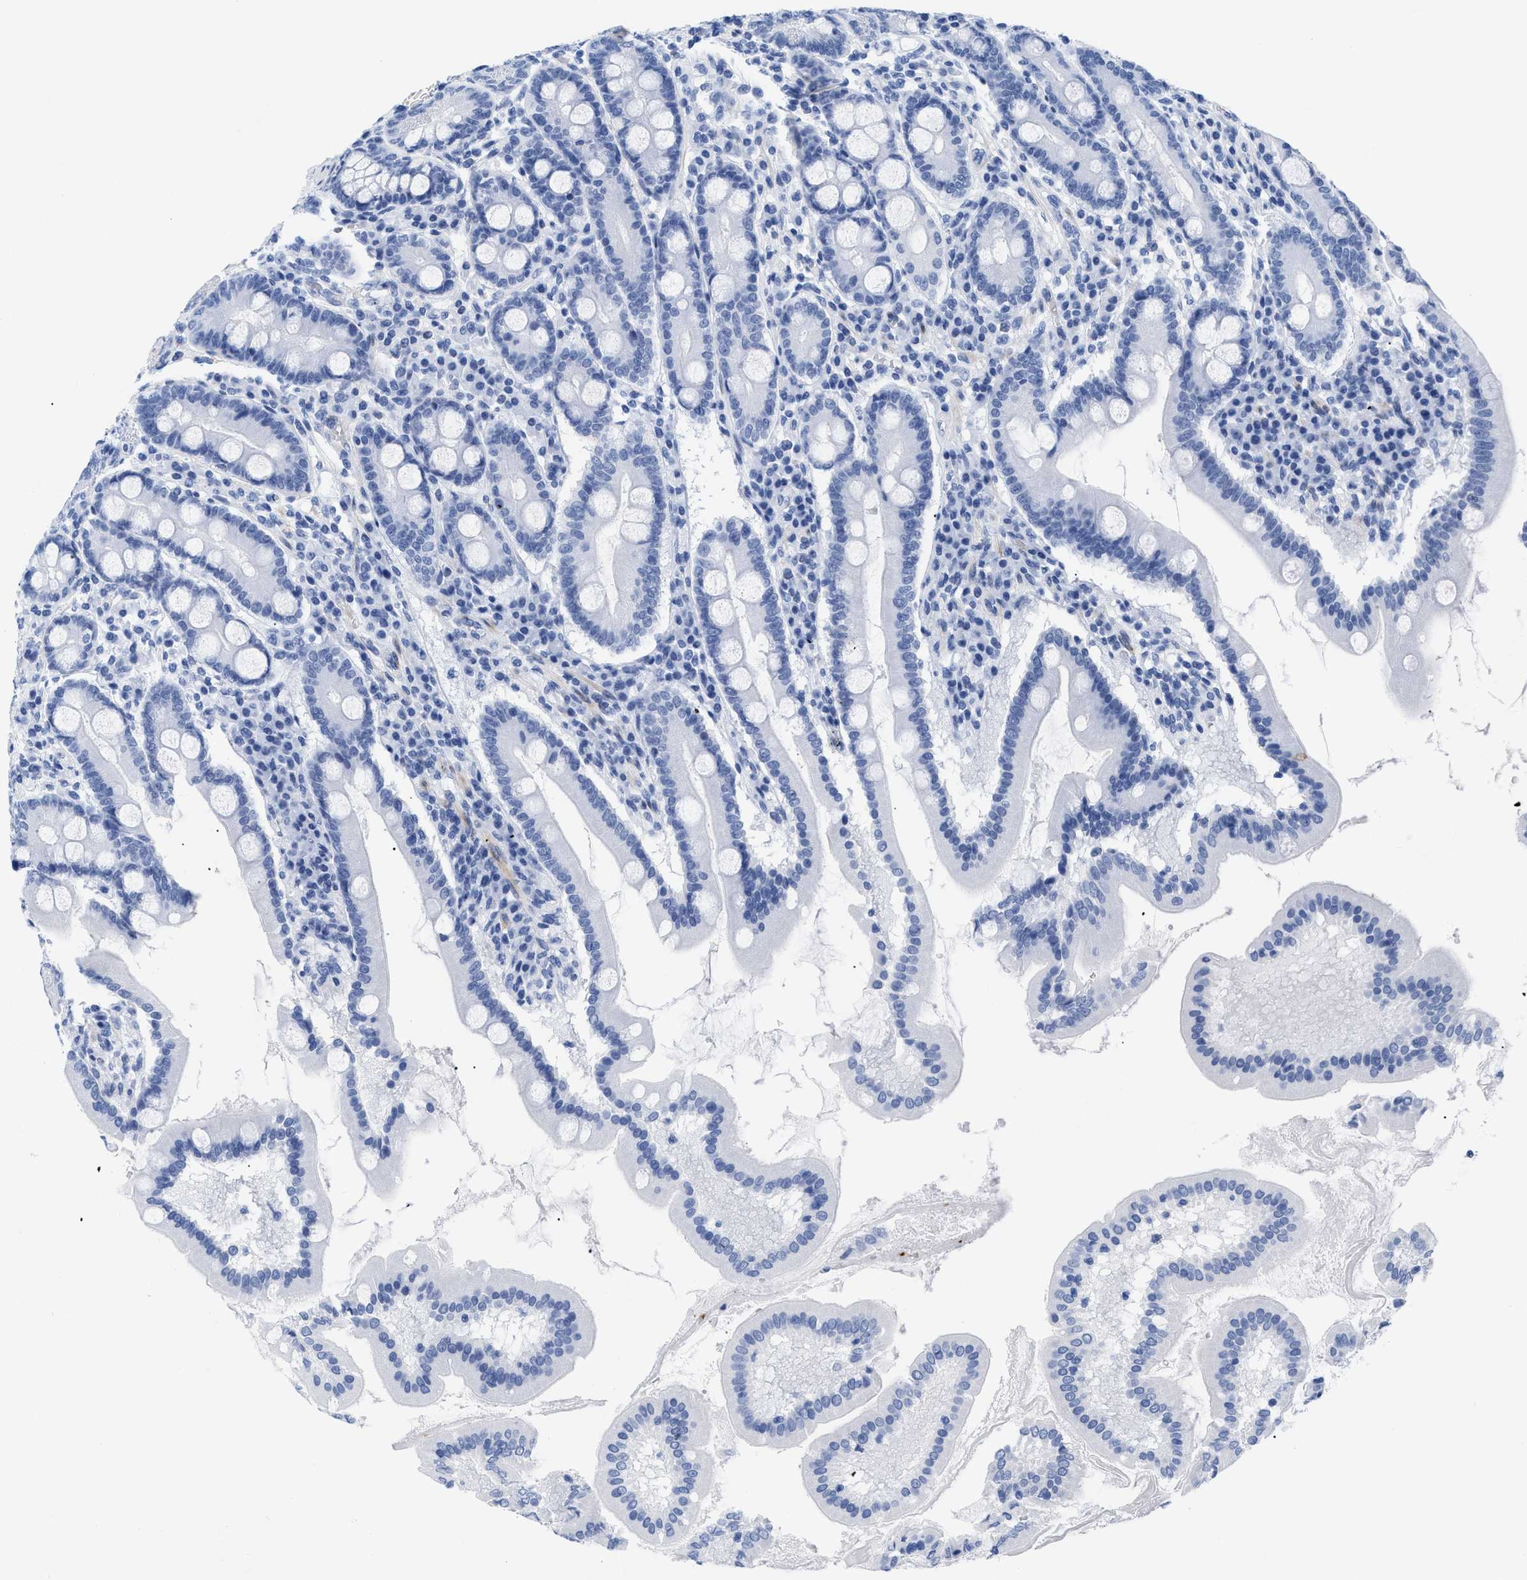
{"staining": {"intensity": "negative", "quantity": "none", "location": "none"}, "tissue": "duodenum", "cell_type": "Glandular cells", "image_type": "normal", "snomed": [{"axis": "morphology", "description": "Normal tissue, NOS"}, {"axis": "topography", "description": "Duodenum"}], "caption": "The photomicrograph demonstrates no staining of glandular cells in unremarkable duodenum.", "gene": "DUSP26", "patient": {"sex": "male", "age": 50}}